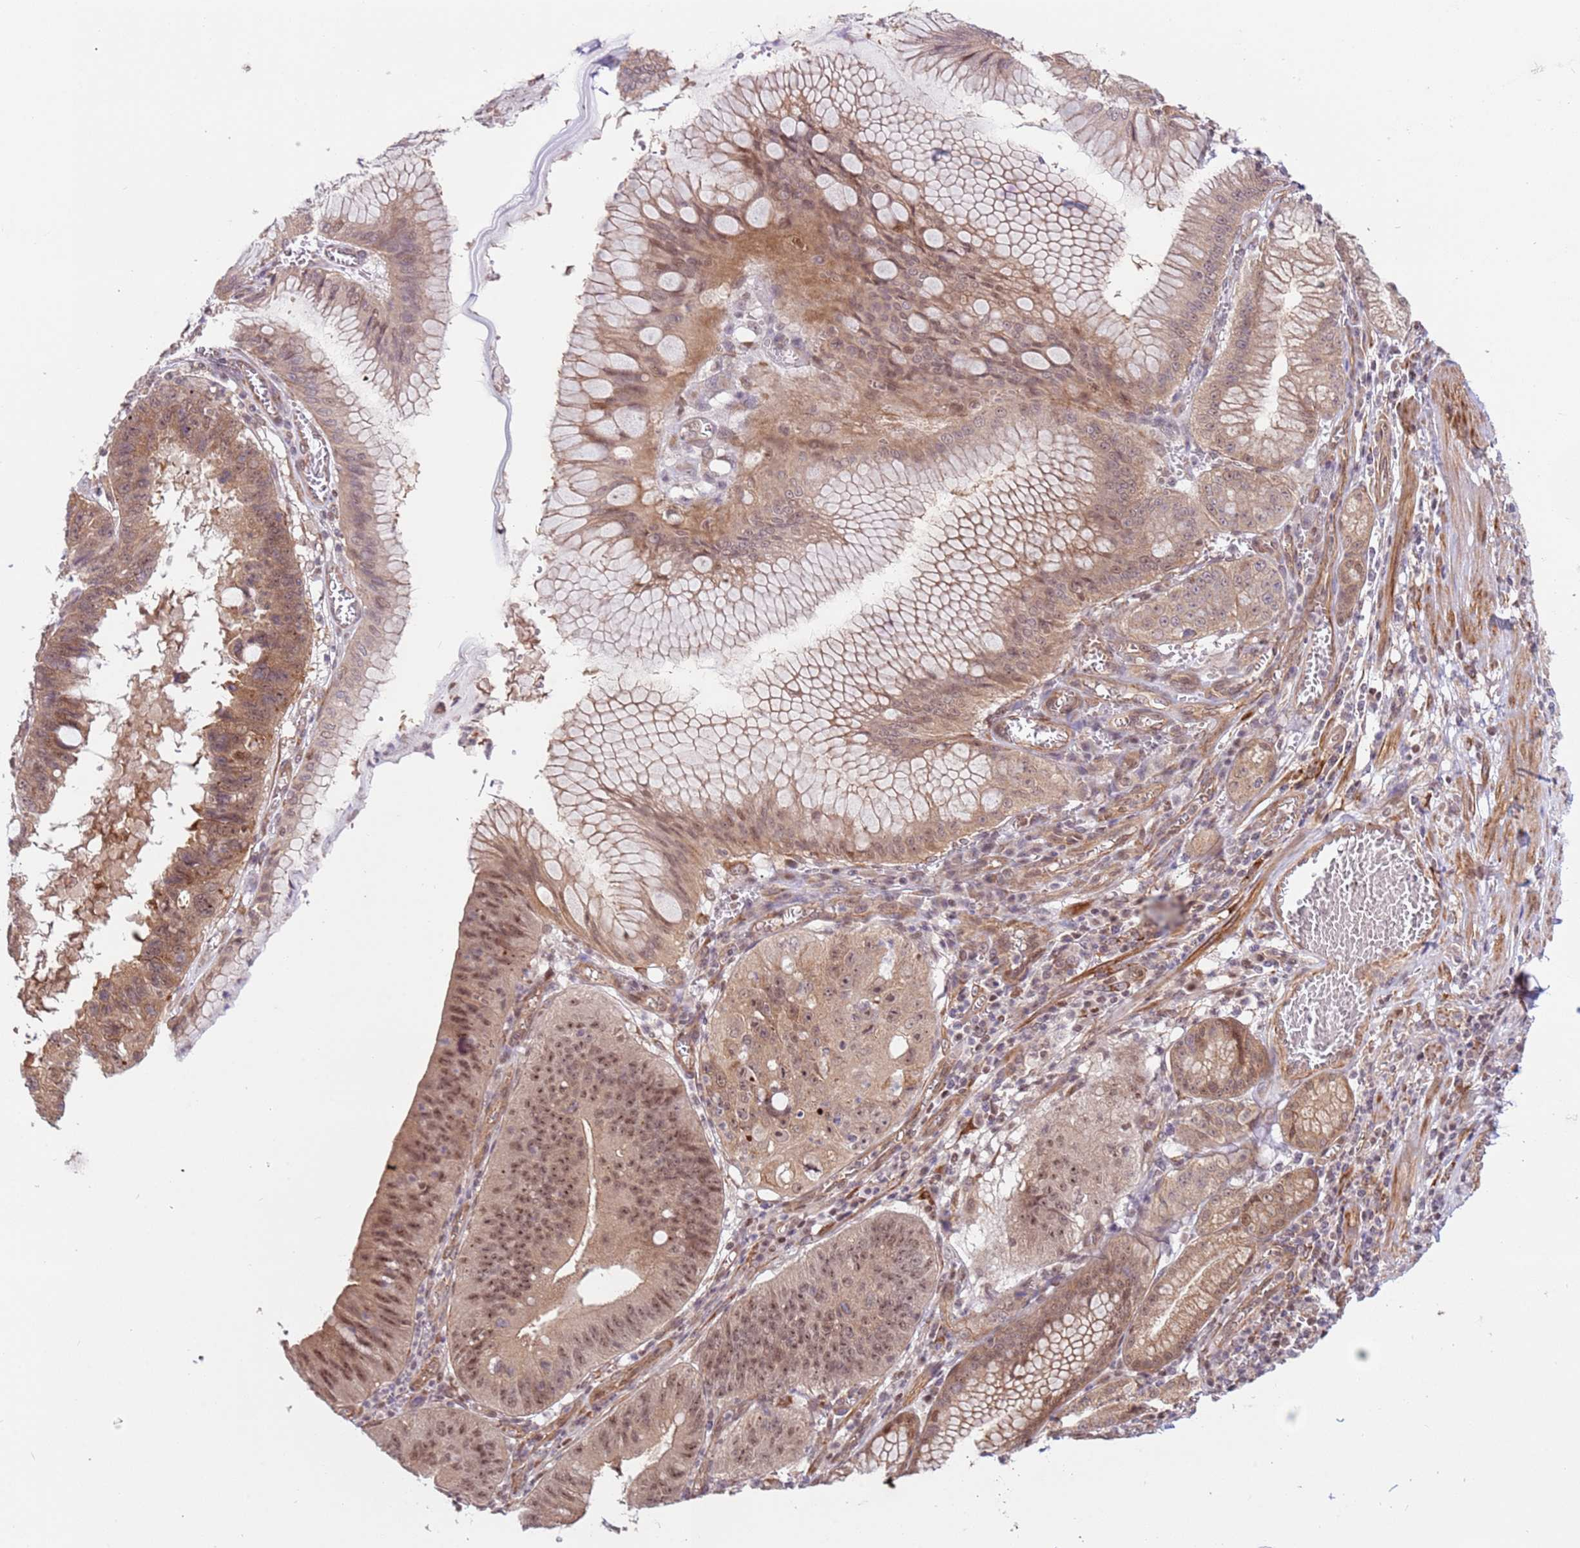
{"staining": {"intensity": "moderate", "quantity": ">75%", "location": "cytoplasmic/membranous,nuclear"}, "tissue": "stomach cancer", "cell_type": "Tumor cells", "image_type": "cancer", "snomed": [{"axis": "morphology", "description": "Adenocarcinoma, NOS"}, {"axis": "topography", "description": "Stomach"}], "caption": "Immunohistochemistry (IHC) of stomach cancer displays medium levels of moderate cytoplasmic/membranous and nuclear positivity in approximately >75% of tumor cells. The protein is stained brown, and the nuclei are stained in blue (DAB IHC with brightfield microscopy, high magnification).", "gene": "DCAF4", "patient": {"sex": "male", "age": 59}}